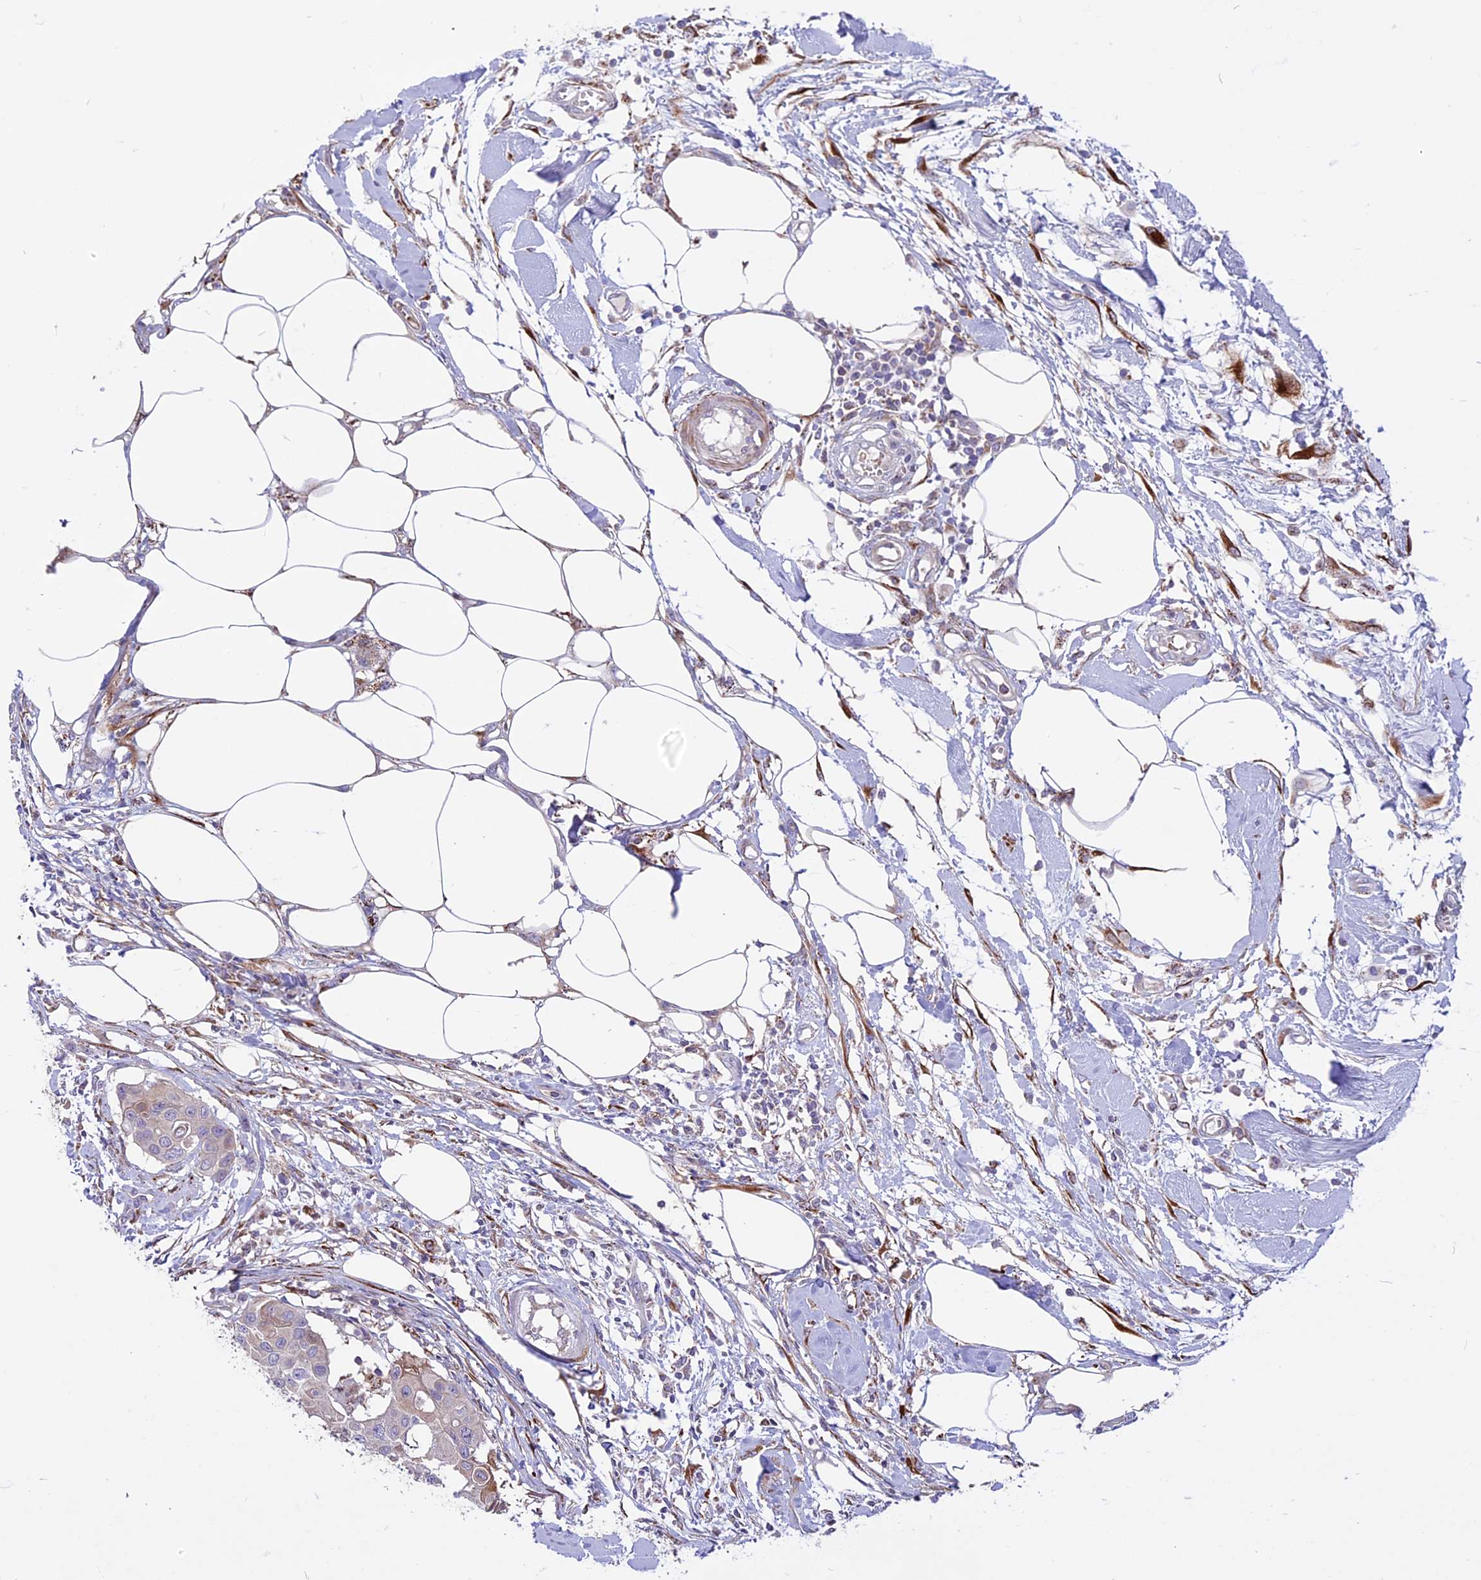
{"staining": {"intensity": "negative", "quantity": "none", "location": "none"}, "tissue": "colorectal cancer", "cell_type": "Tumor cells", "image_type": "cancer", "snomed": [{"axis": "morphology", "description": "Adenocarcinoma, NOS"}, {"axis": "topography", "description": "Colon"}], "caption": "Tumor cells are negative for protein expression in human colorectal cancer. (DAB (3,3'-diaminobenzidine) immunohistochemistry with hematoxylin counter stain).", "gene": "MIEF2", "patient": {"sex": "male", "age": 77}}